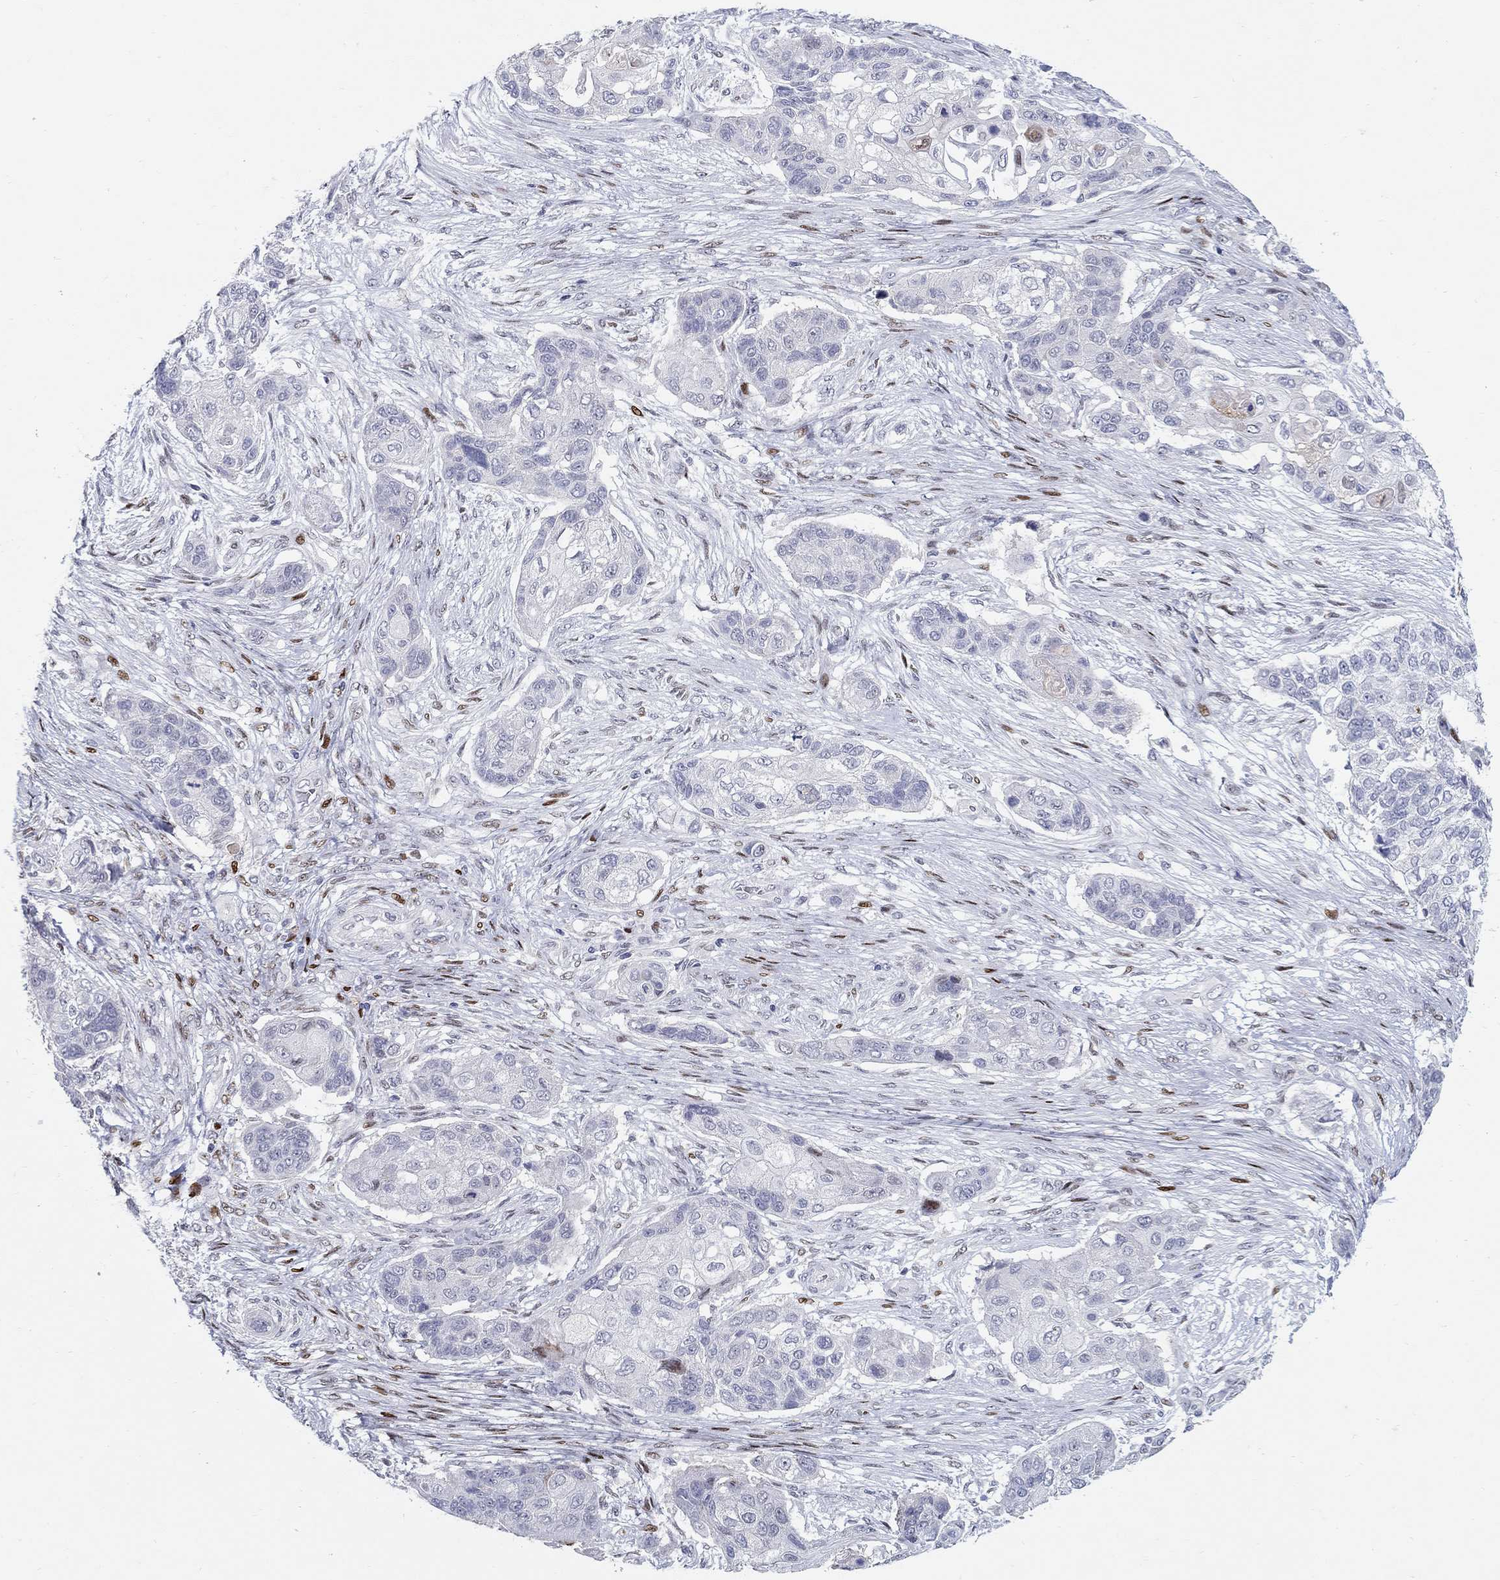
{"staining": {"intensity": "moderate", "quantity": "<25%", "location": "nuclear"}, "tissue": "lung cancer", "cell_type": "Tumor cells", "image_type": "cancer", "snomed": [{"axis": "morphology", "description": "Squamous cell carcinoma, NOS"}, {"axis": "topography", "description": "Lung"}], "caption": "Squamous cell carcinoma (lung) stained with IHC reveals moderate nuclear positivity in about <25% of tumor cells.", "gene": "RAPGEF5", "patient": {"sex": "male", "age": 69}}